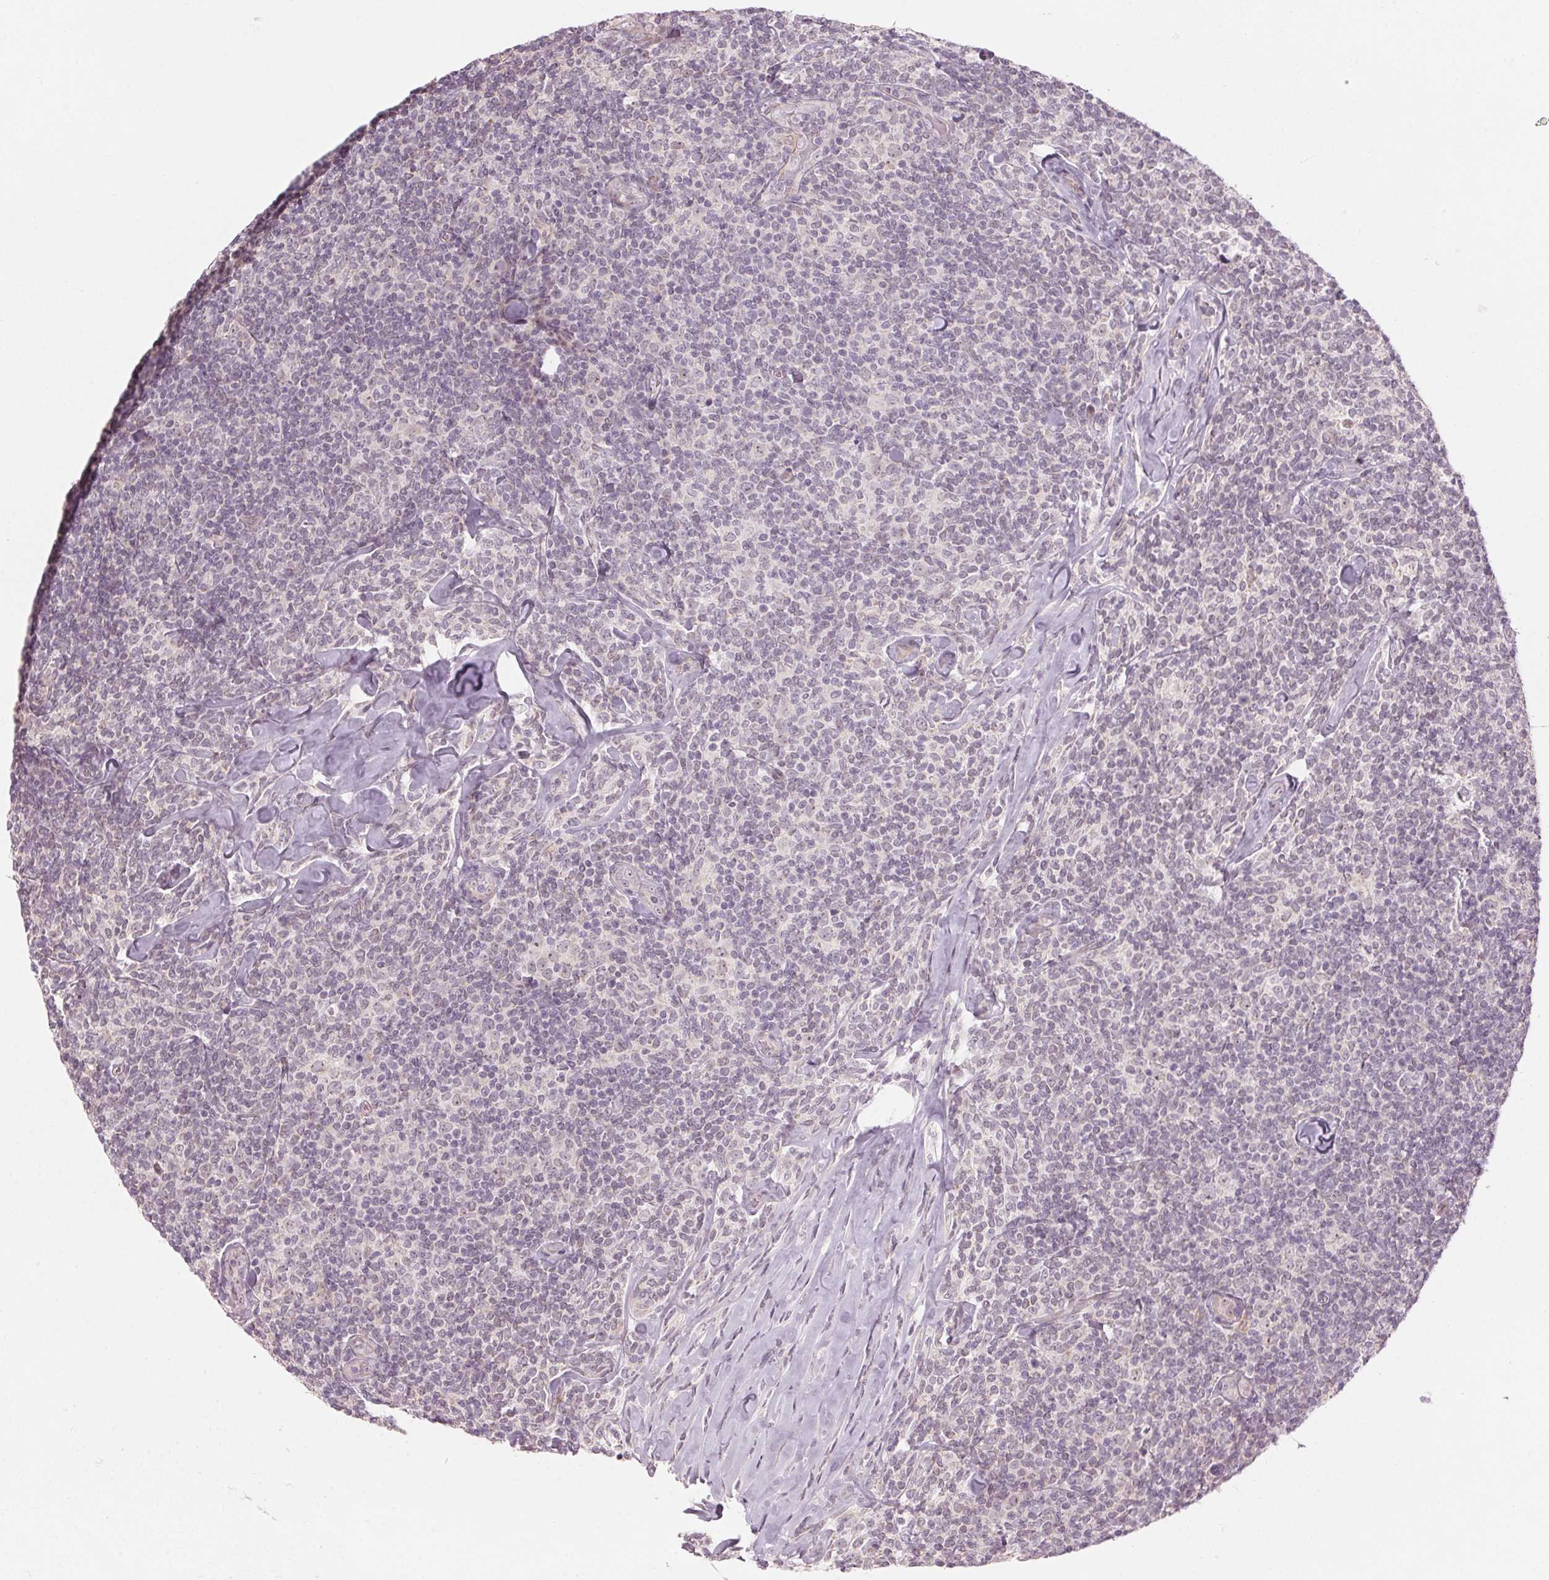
{"staining": {"intensity": "negative", "quantity": "none", "location": "none"}, "tissue": "lymphoma", "cell_type": "Tumor cells", "image_type": "cancer", "snomed": [{"axis": "morphology", "description": "Malignant lymphoma, non-Hodgkin's type, Low grade"}, {"axis": "topography", "description": "Lymph node"}], "caption": "A high-resolution micrograph shows immunohistochemistry staining of lymphoma, which shows no significant staining in tumor cells.", "gene": "TMED6", "patient": {"sex": "female", "age": 56}}